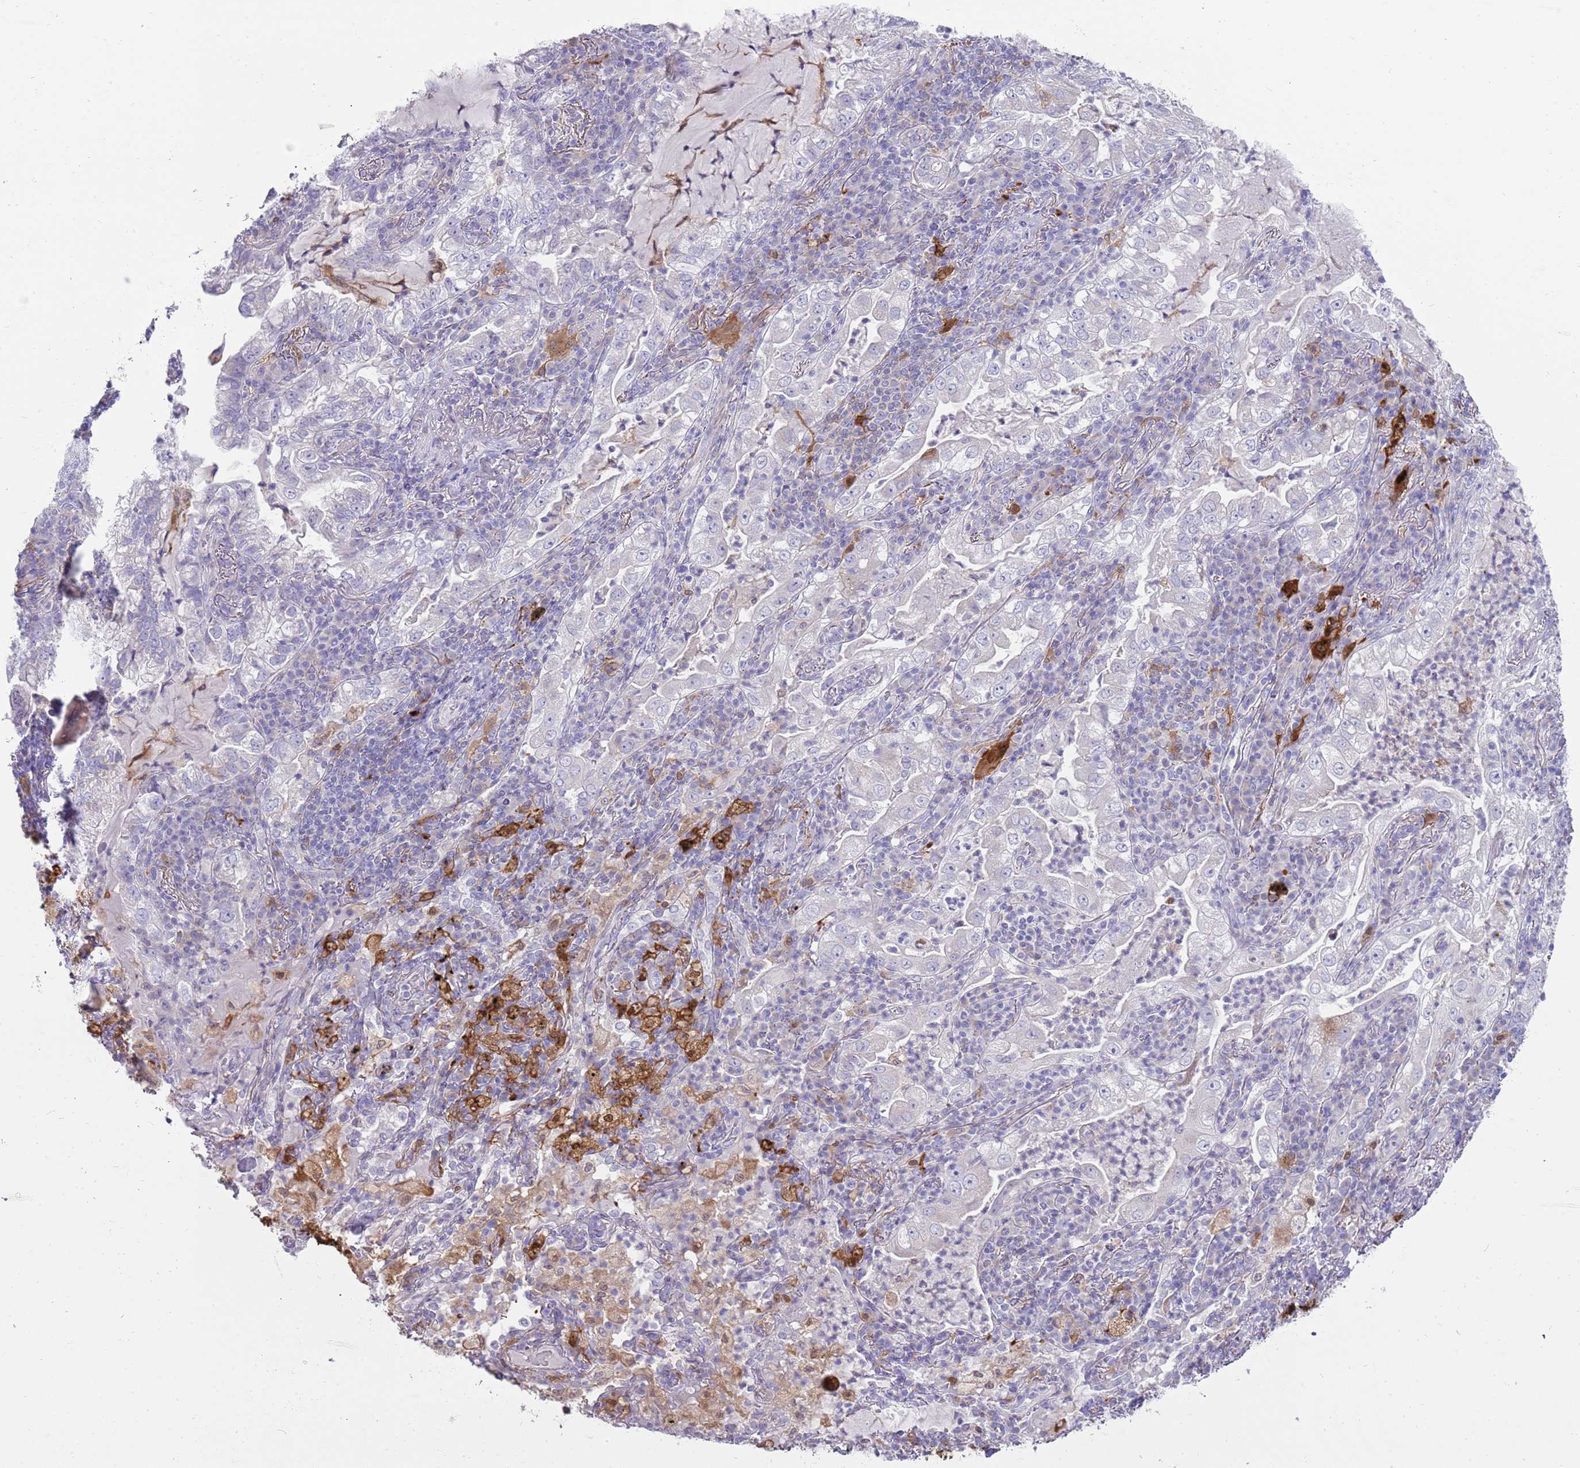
{"staining": {"intensity": "negative", "quantity": "none", "location": "none"}, "tissue": "lung cancer", "cell_type": "Tumor cells", "image_type": "cancer", "snomed": [{"axis": "morphology", "description": "Adenocarcinoma, NOS"}, {"axis": "topography", "description": "Lung"}], "caption": "An IHC micrograph of lung cancer (adenocarcinoma) is shown. There is no staining in tumor cells of lung cancer (adenocarcinoma).", "gene": "DIPK1C", "patient": {"sex": "female", "age": 73}}